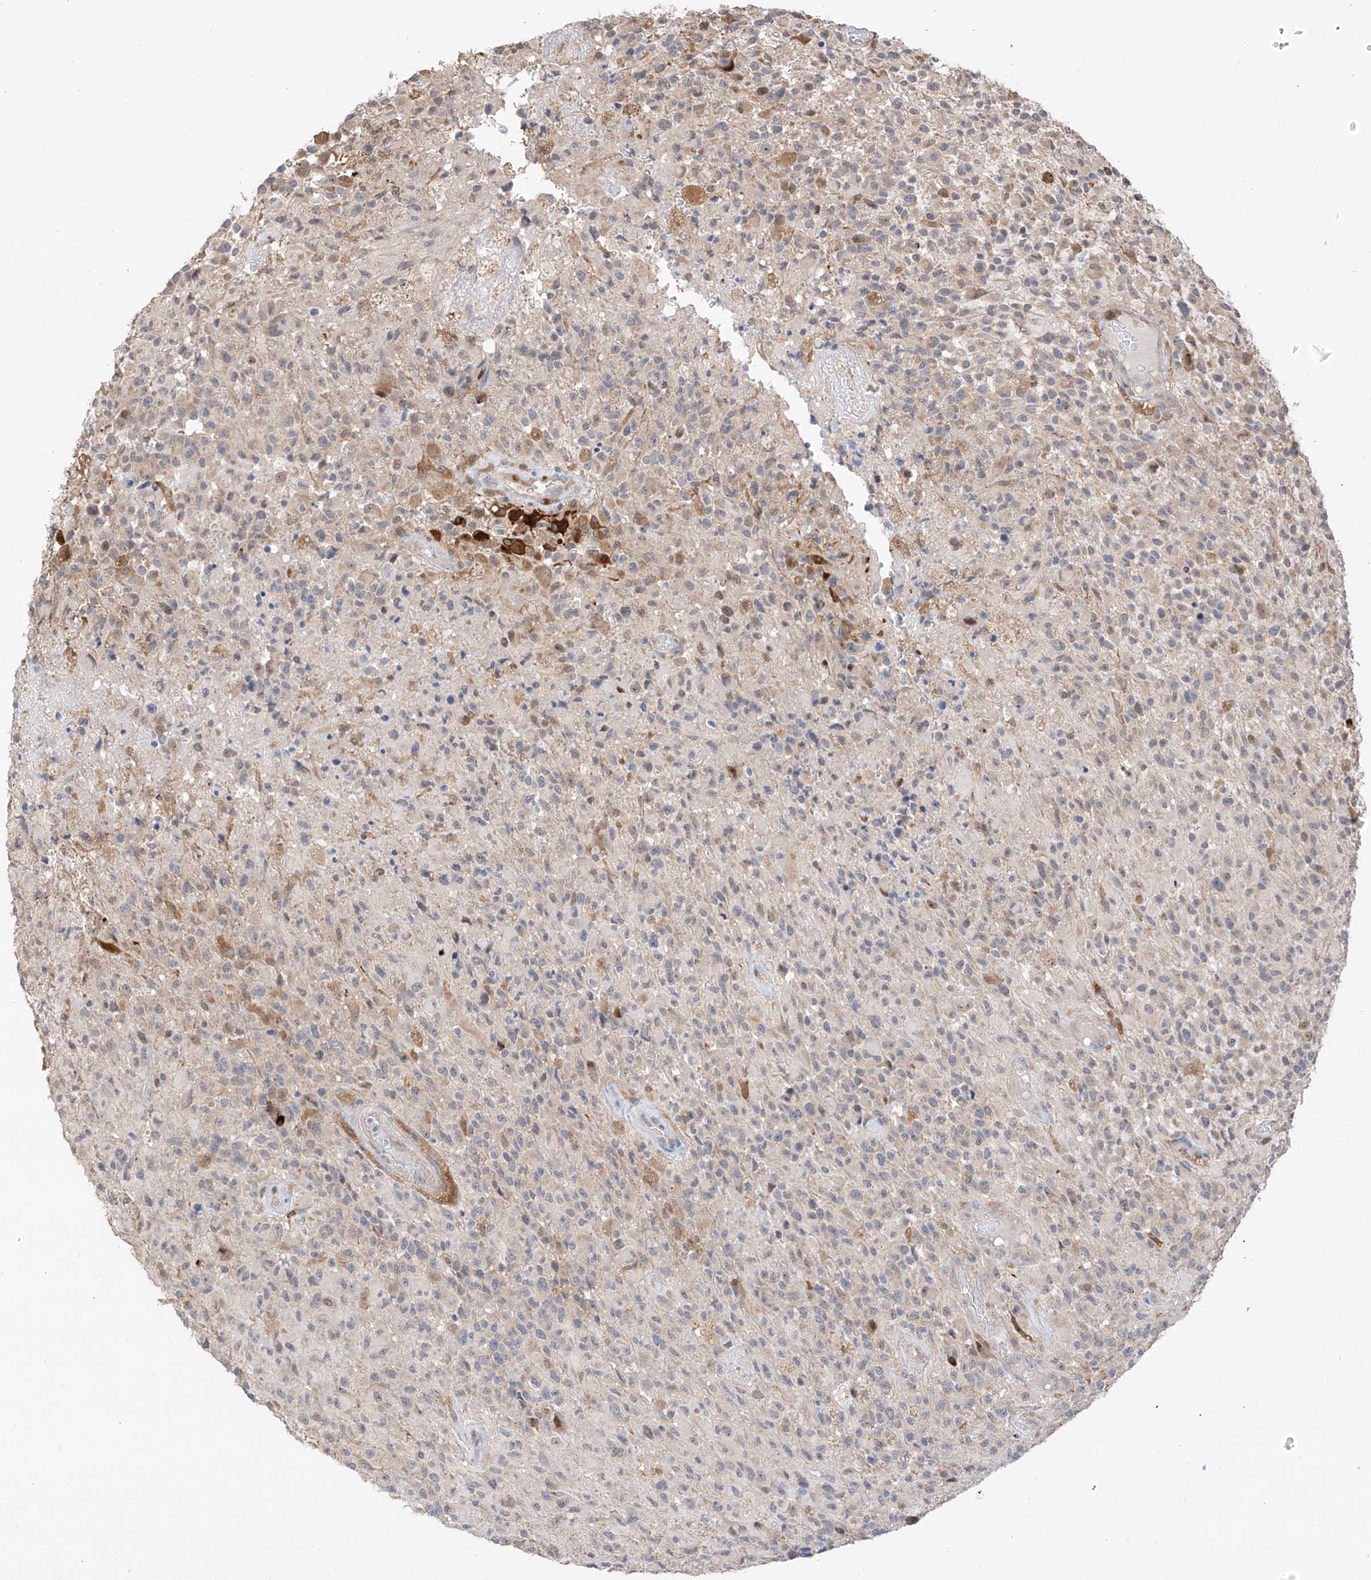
{"staining": {"intensity": "weak", "quantity": "<25%", "location": "cytoplasmic/membranous"}, "tissue": "glioma", "cell_type": "Tumor cells", "image_type": "cancer", "snomed": [{"axis": "morphology", "description": "Glioma, malignant, High grade"}, {"axis": "morphology", "description": "Glioblastoma, NOS"}, {"axis": "topography", "description": "Brain"}], "caption": "The immunohistochemistry (IHC) micrograph has no significant staining in tumor cells of high-grade glioma (malignant) tissue.", "gene": "LATS1", "patient": {"sex": "male", "age": 60}}